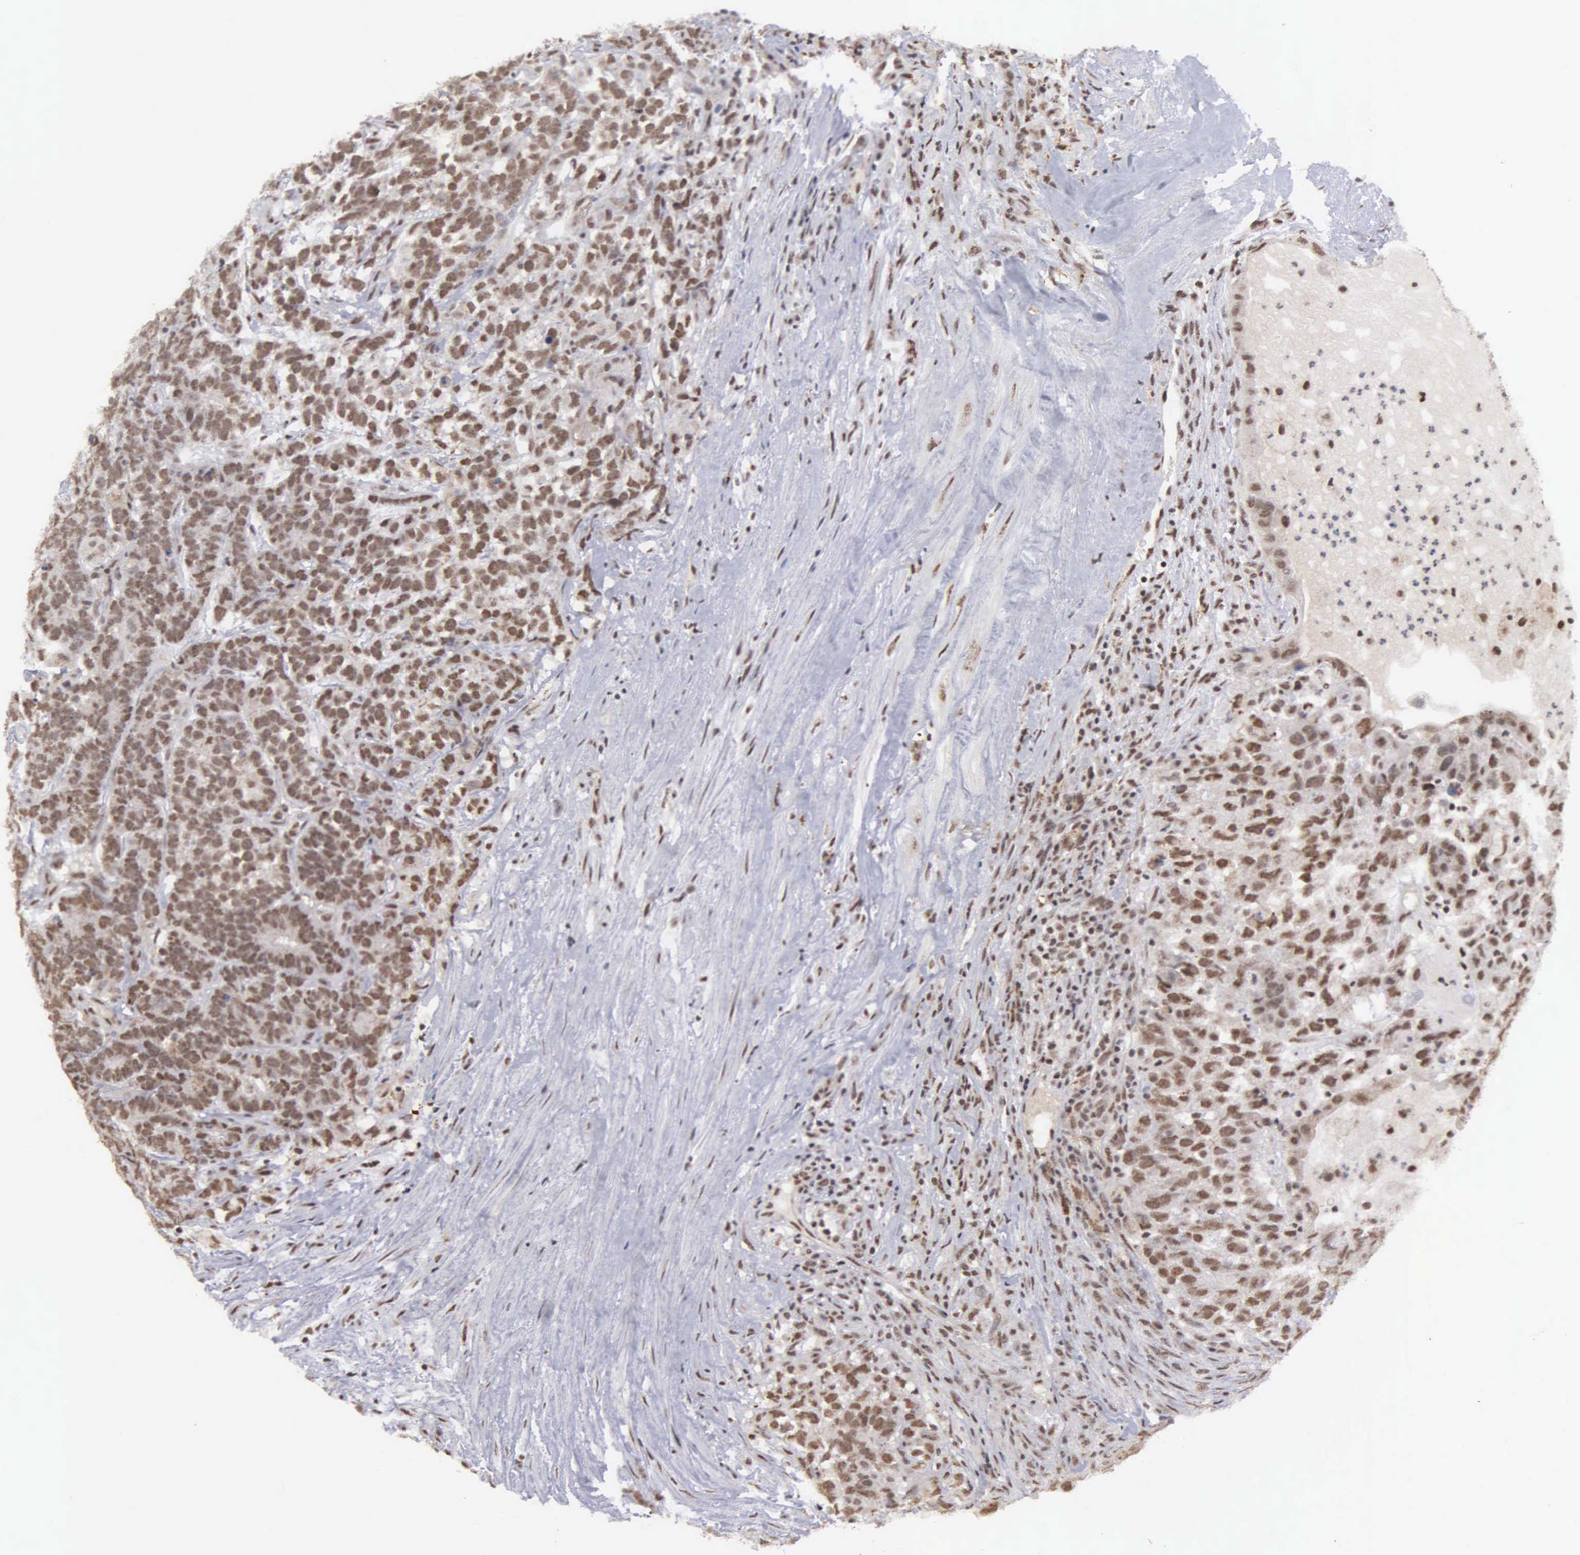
{"staining": {"intensity": "moderate", "quantity": ">75%", "location": "cytoplasmic/membranous,nuclear"}, "tissue": "testis cancer", "cell_type": "Tumor cells", "image_type": "cancer", "snomed": [{"axis": "morphology", "description": "Carcinoma, Embryonal, NOS"}, {"axis": "topography", "description": "Testis"}], "caption": "The immunohistochemical stain highlights moderate cytoplasmic/membranous and nuclear expression in tumor cells of embryonal carcinoma (testis) tissue.", "gene": "GTF2A1", "patient": {"sex": "male", "age": 26}}